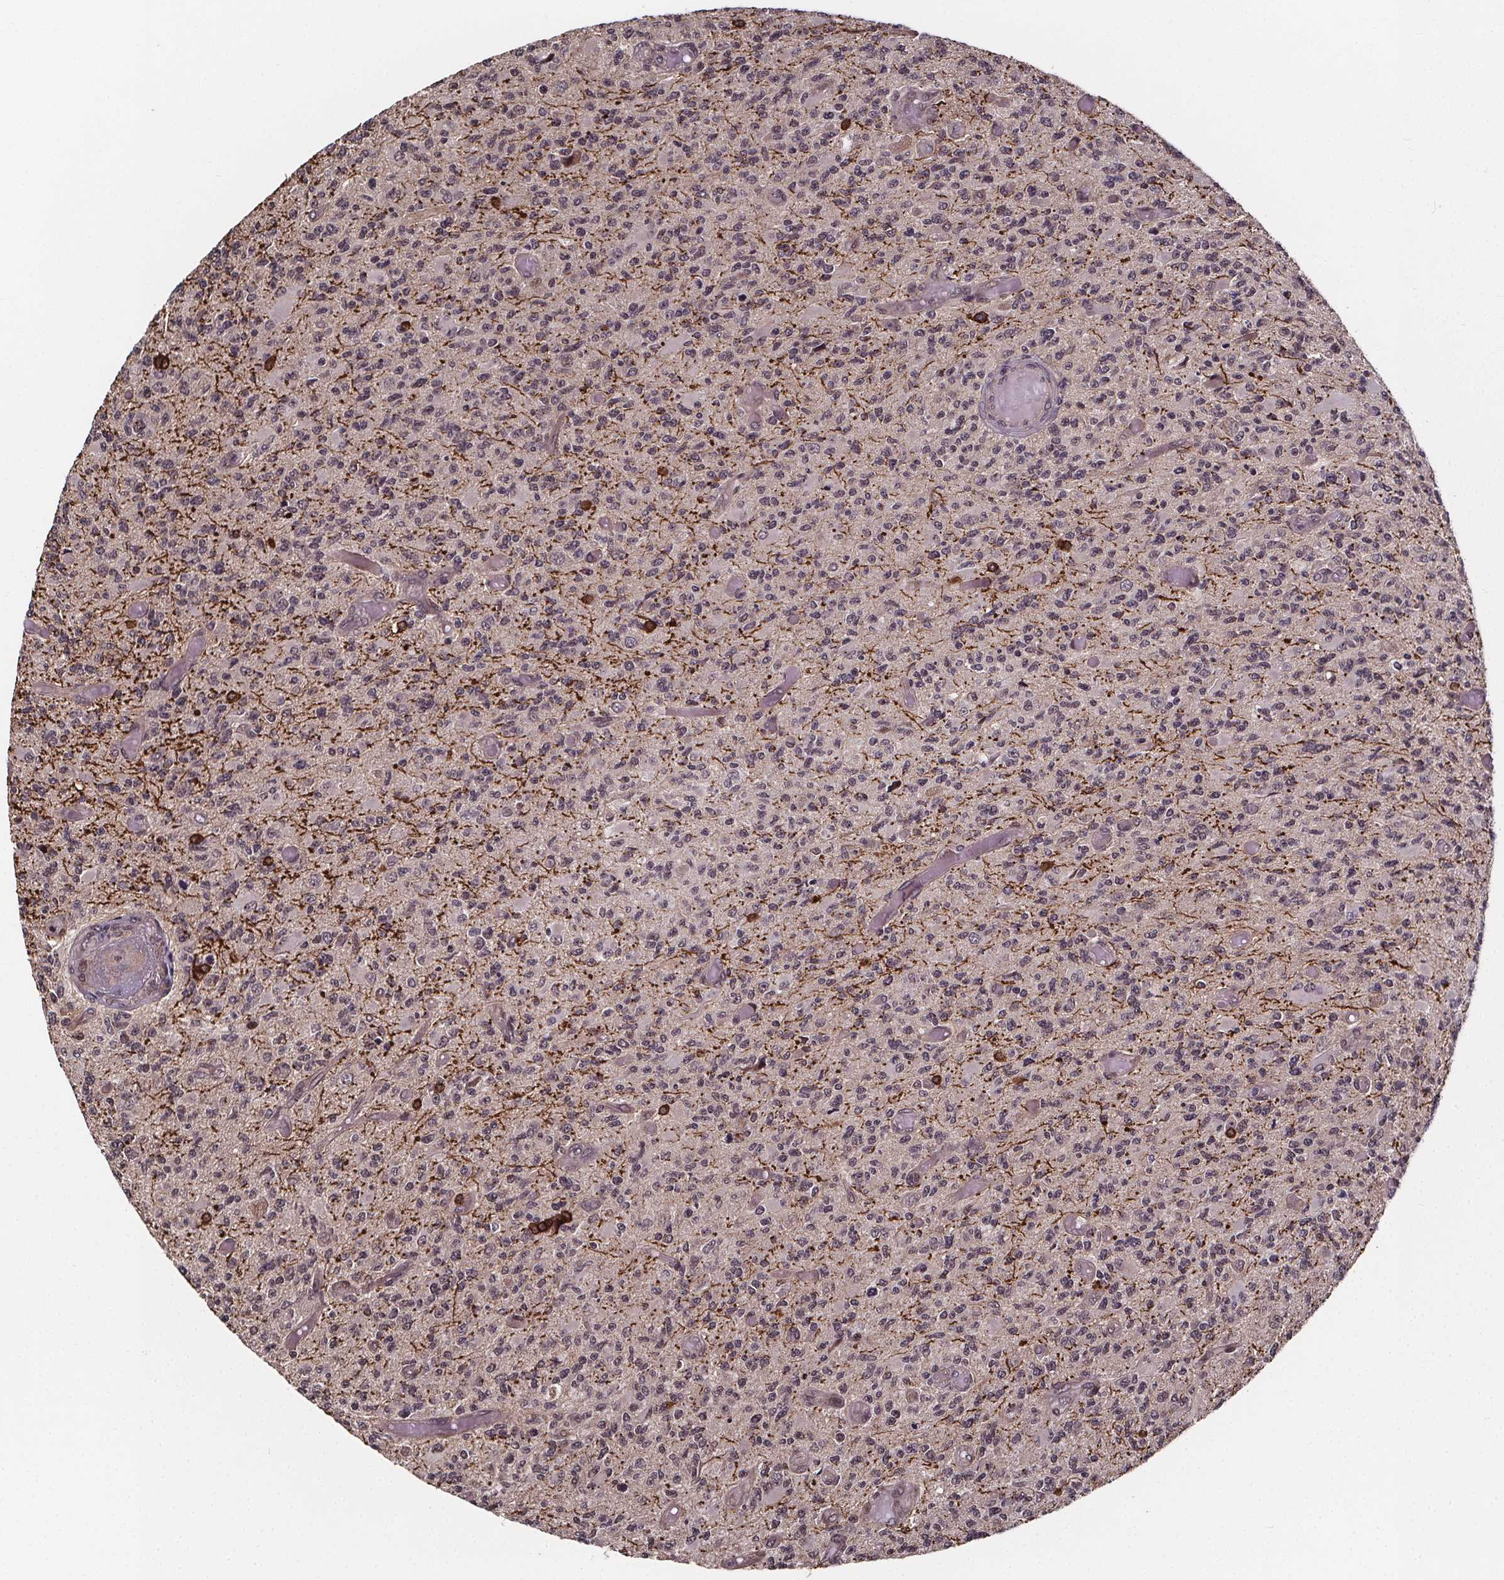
{"staining": {"intensity": "negative", "quantity": "none", "location": "none"}, "tissue": "glioma", "cell_type": "Tumor cells", "image_type": "cancer", "snomed": [{"axis": "morphology", "description": "Glioma, malignant, High grade"}, {"axis": "topography", "description": "Brain"}], "caption": "Tumor cells show no significant protein staining in glioma.", "gene": "DDIT3", "patient": {"sex": "female", "age": 63}}